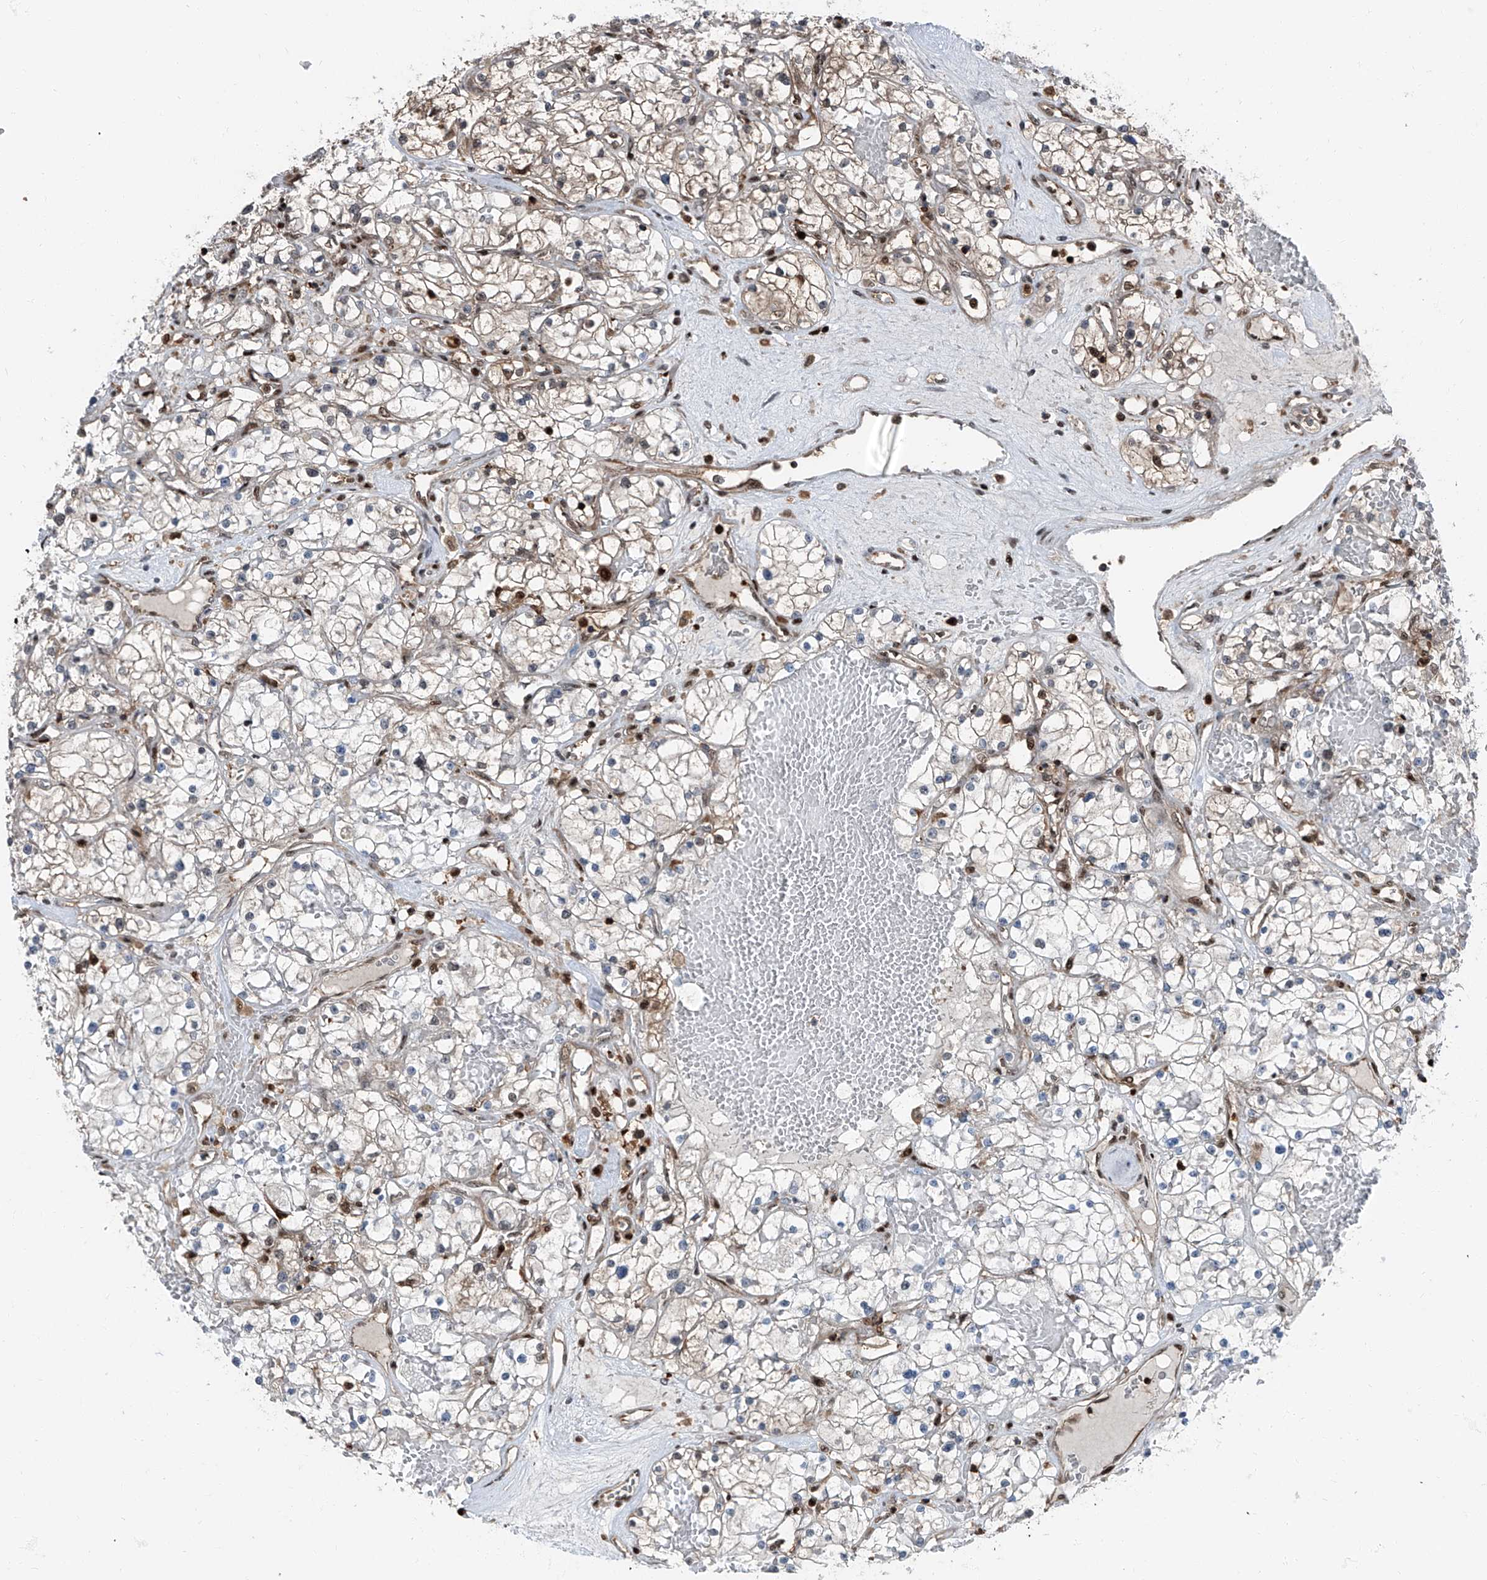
{"staining": {"intensity": "moderate", "quantity": "<25%", "location": "cytoplasmic/membranous,nuclear"}, "tissue": "renal cancer", "cell_type": "Tumor cells", "image_type": "cancer", "snomed": [{"axis": "morphology", "description": "Normal tissue, NOS"}, {"axis": "morphology", "description": "Adenocarcinoma, NOS"}, {"axis": "topography", "description": "Kidney"}], "caption": "Brown immunohistochemical staining in human renal cancer demonstrates moderate cytoplasmic/membranous and nuclear expression in approximately <25% of tumor cells.", "gene": "PSMB10", "patient": {"sex": "male", "age": 68}}